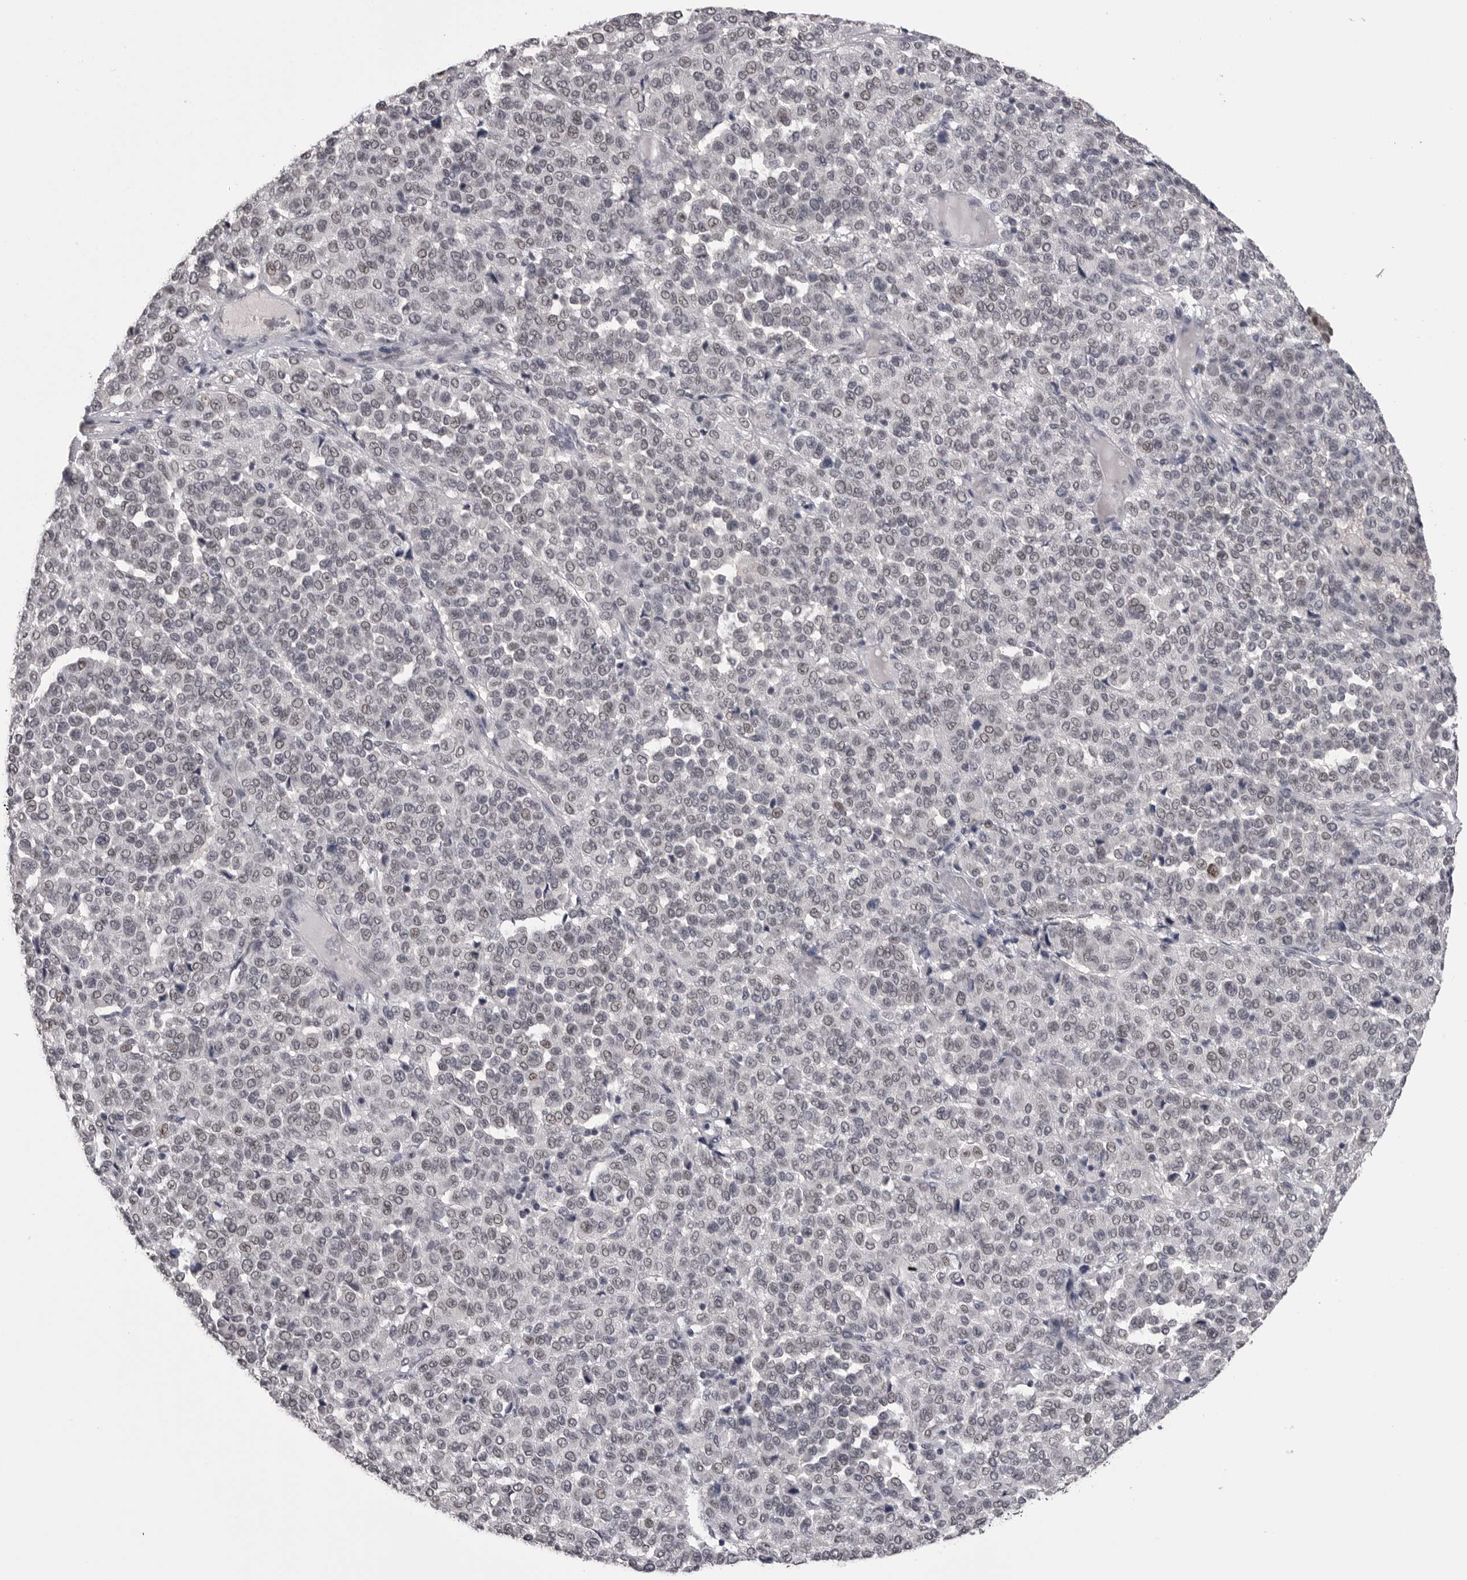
{"staining": {"intensity": "weak", "quantity": "<25%", "location": "nuclear"}, "tissue": "melanoma", "cell_type": "Tumor cells", "image_type": "cancer", "snomed": [{"axis": "morphology", "description": "Malignant melanoma, Metastatic site"}, {"axis": "topography", "description": "Pancreas"}], "caption": "This histopathology image is of malignant melanoma (metastatic site) stained with immunohistochemistry (IHC) to label a protein in brown with the nuclei are counter-stained blue. There is no positivity in tumor cells. Nuclei are stained in blue.", "gene": "DLG2", "patient": {"sex": "female", "age": 30}}